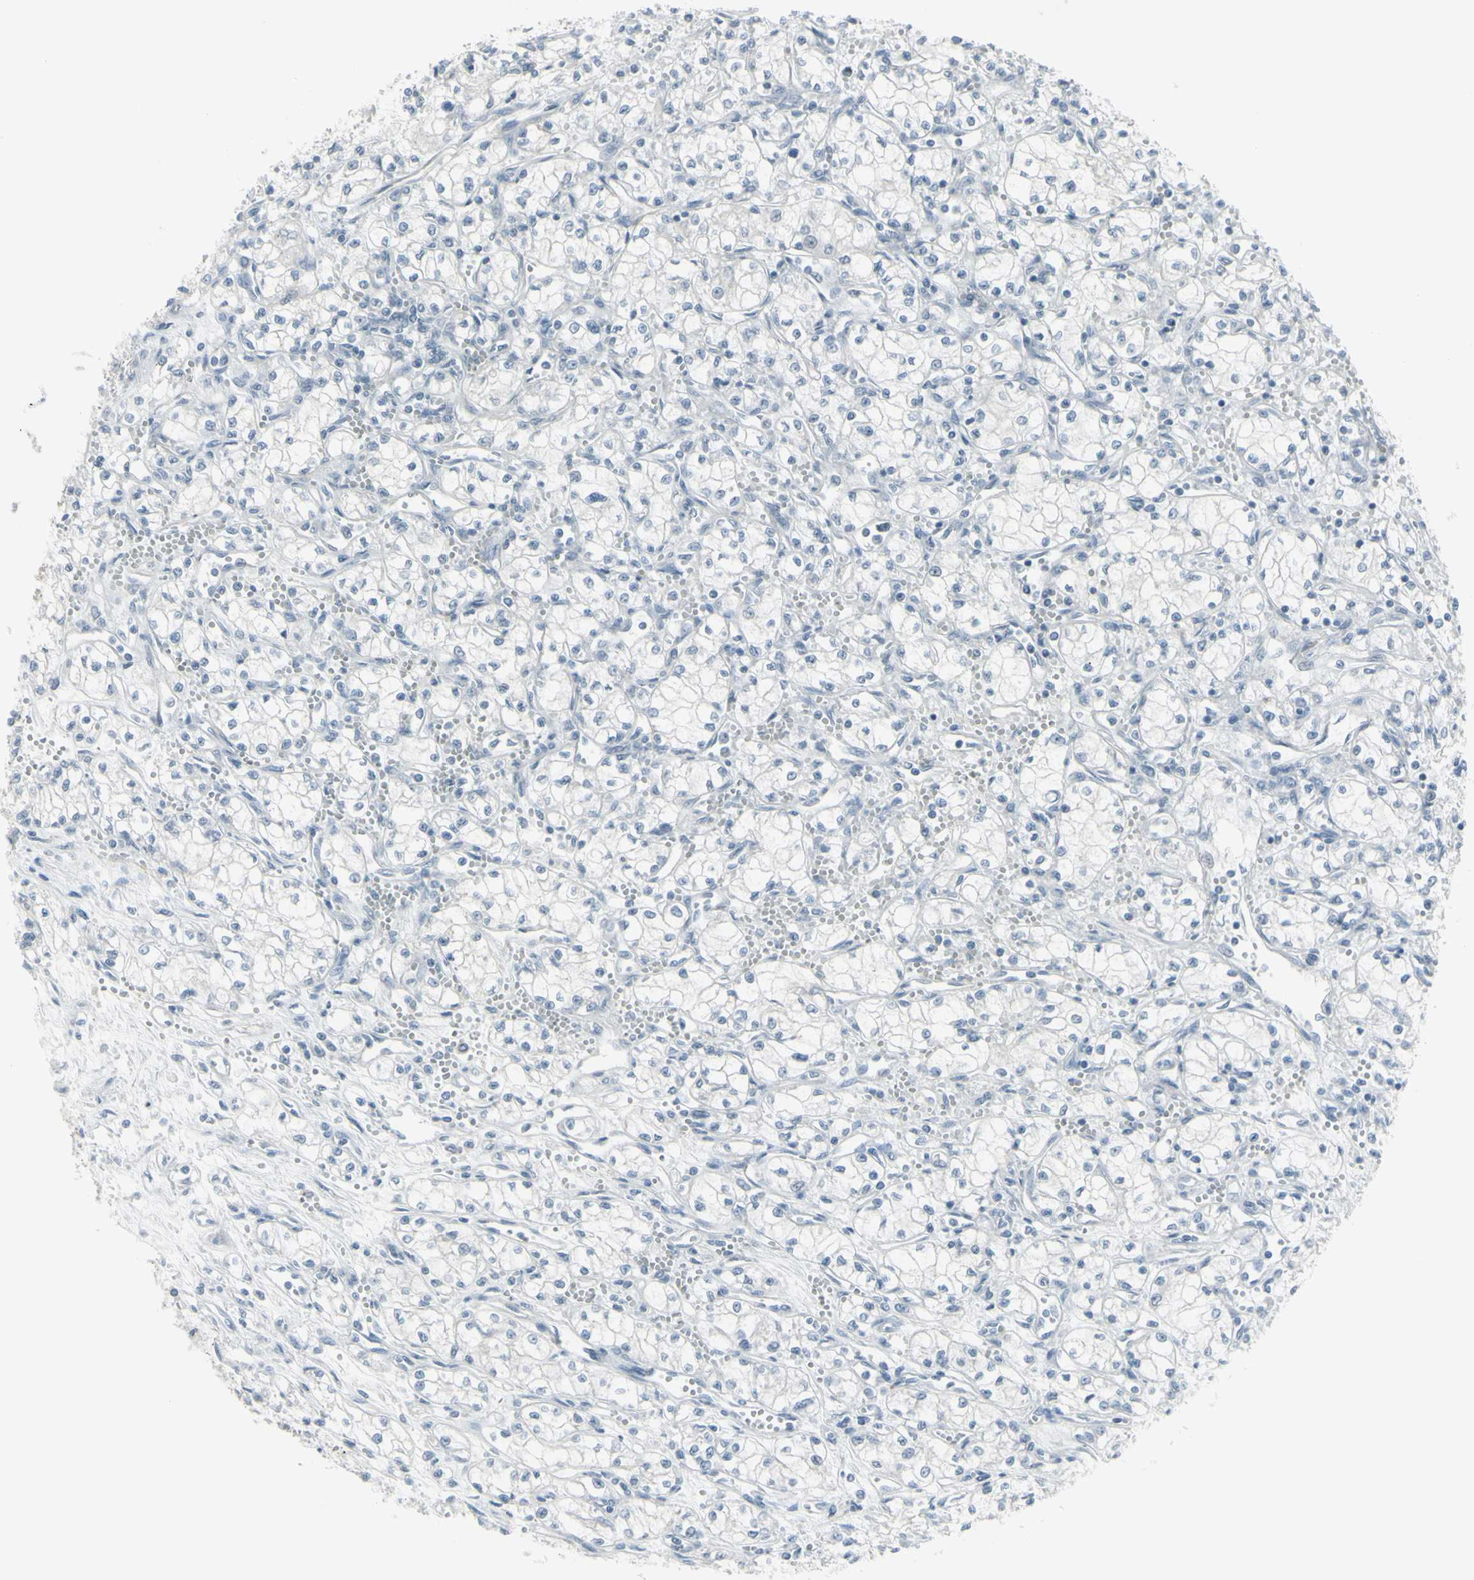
{"staining": {"intensity": "negative", "quantity": "none", "location": "none"}, "tissue": "renal cancer", "cell_type": "Tumor cells", "image_type": "cancer", "snomed": [{"axis": "morphology", "description": "Normal tissue, NOS"}, {"axis": "morphology", "description": "Adenocarcinoma, NOS"}, {"axis": "topography", "description": "Kidney"}], "caption": "There is no significant expression in tumor cells of renal cancer.", "gene": "RAB3A", "patient": {"sex": "male", "age": 59}}